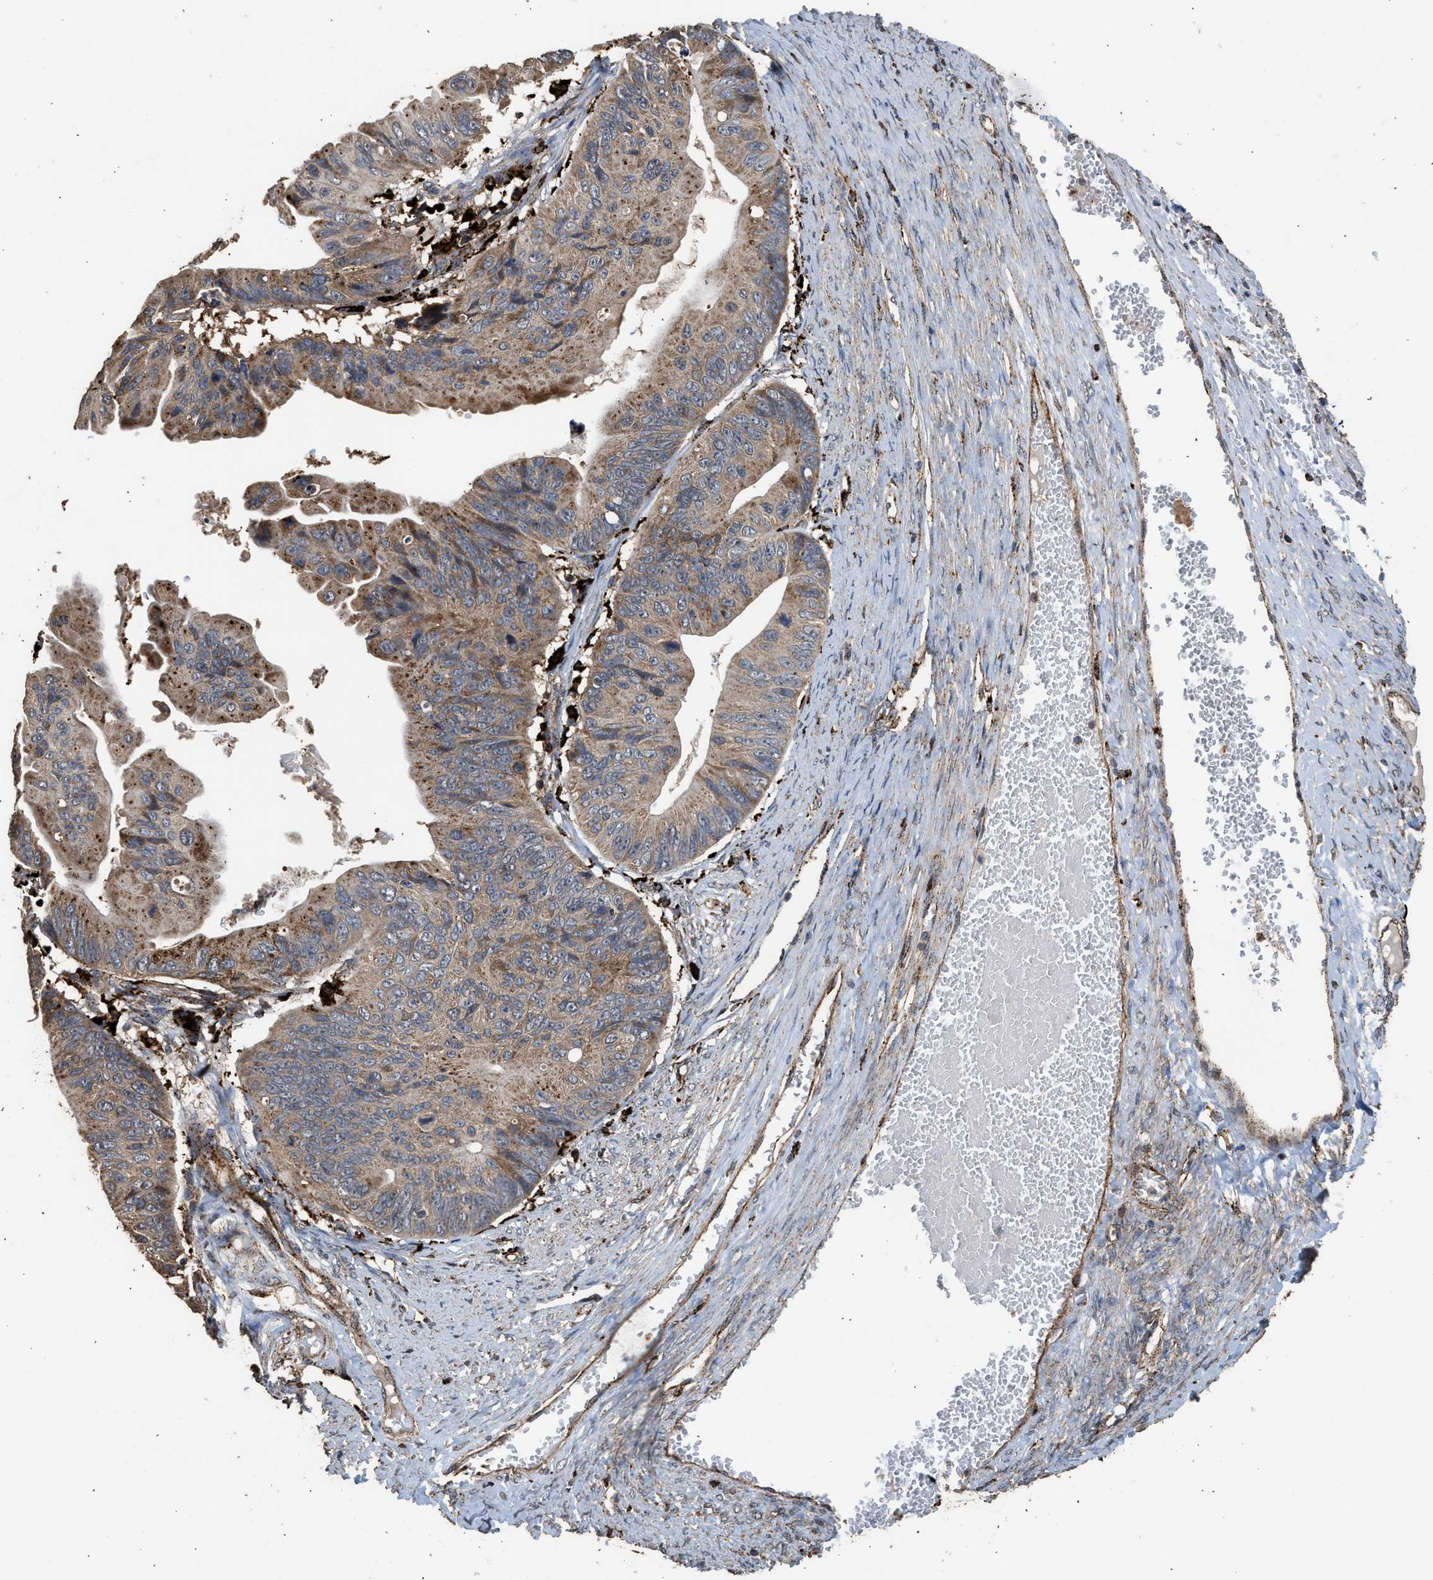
{"staining": {"intensity": "moderate", "quantity": ">75%", "location": "cytoplasmic/membranous"}, "tissue": "ovarian cancer", "cell_type": "Tumor cells", "image_type": "cancer", "snomed": [{"axis": "morphology", "description": "Cystadenocarcinoma, mucinous, NOS"}, {"axis": "topography", "description": "Ovary"}], "caption": "Protein staining of ovarian cancer tissue displays moderate cytoplasmic/membranous staining in about >75% of tumor cells. Ihc stains the protein of interest in brown and the nuclei are stained blue.", "gene": "CTSV", "patient": {"sex": "female", "age": 61}}